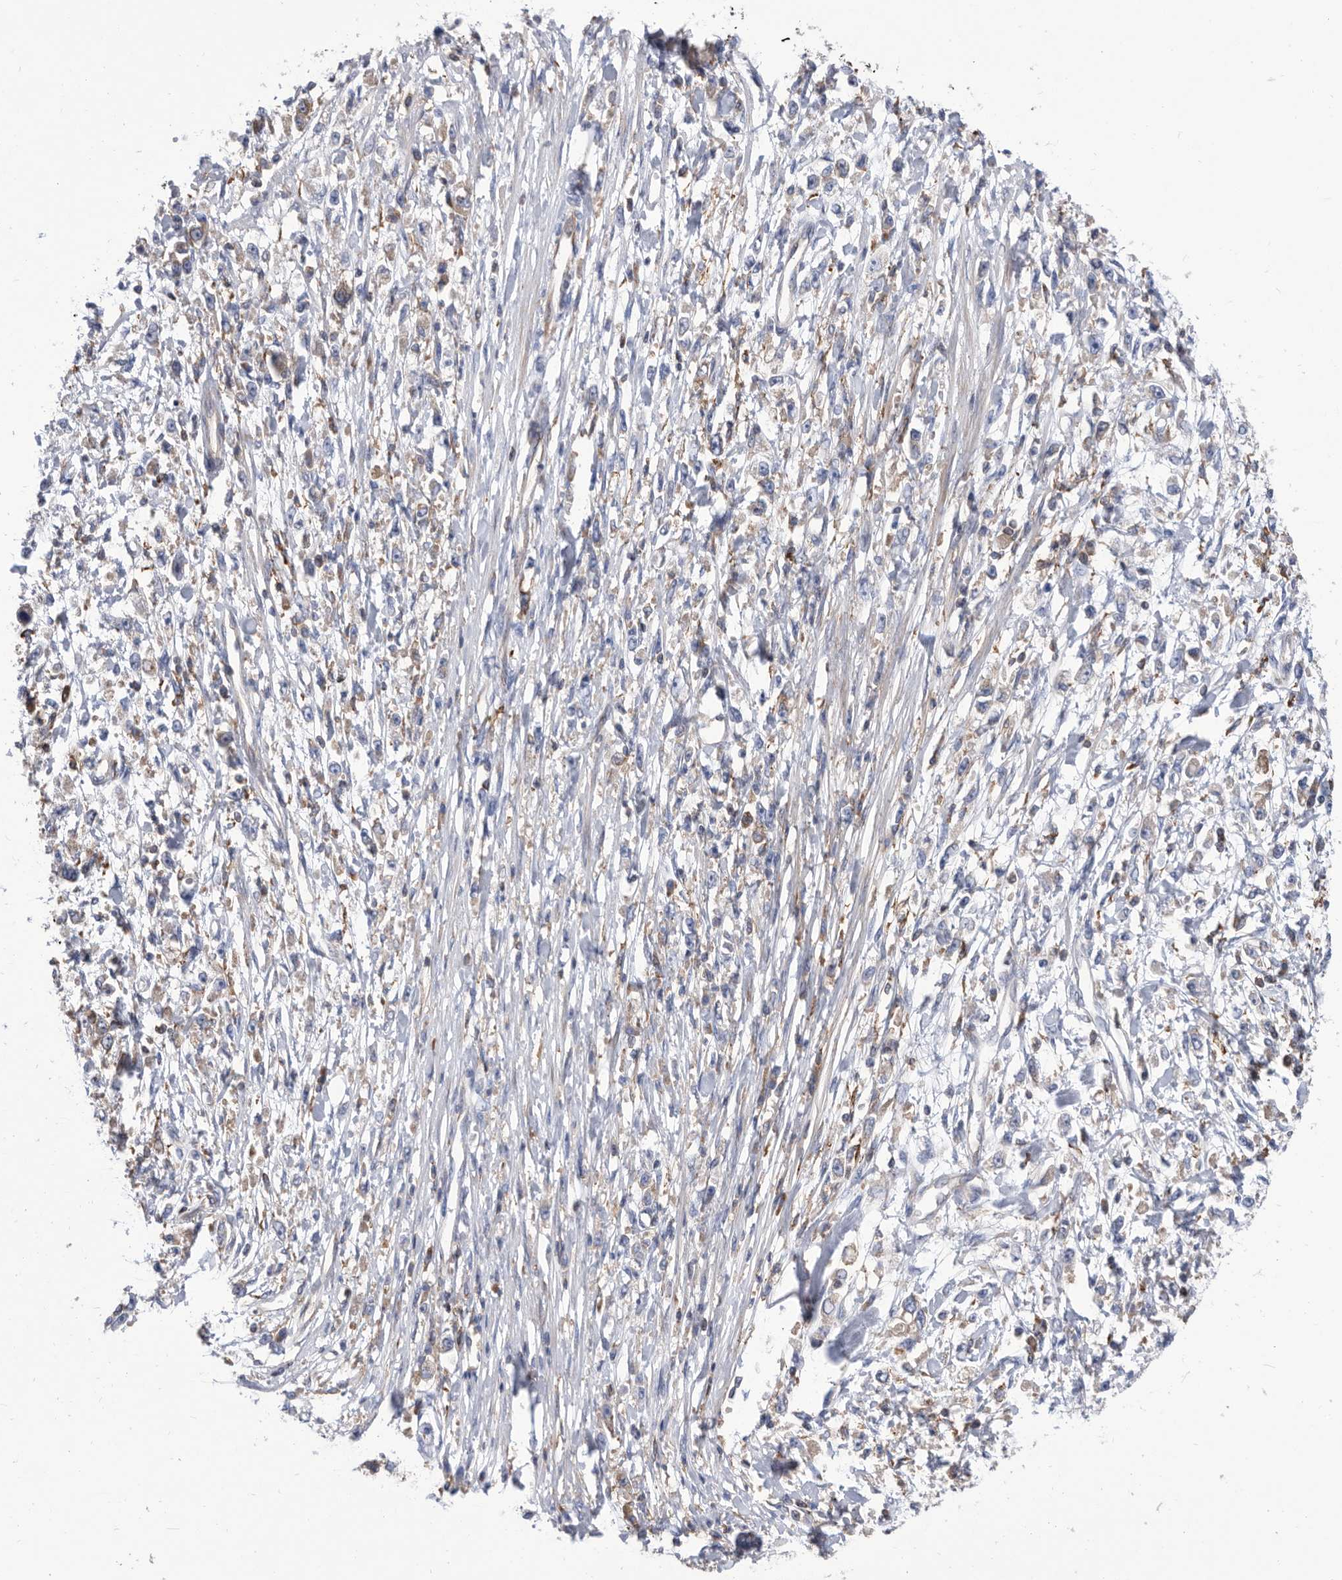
{"staining": {"intensity": "negative", "quantity": "none", "location": "none"}, "tissue": "stomach cancer", "cell_type": "Tumor cells", "image_type": "cancer", "snomed": [{"axis": "morphology", "description": "Adenocarcinoma, NOS"}, {"axis": "topography", "description": "Stomach"}], "caption": "Immunohistochemical staining of human stomach cancer shows no significant expression in tumor cells.", "gene": "SMG7", "patient": {"sex": "female", "age": 59}}